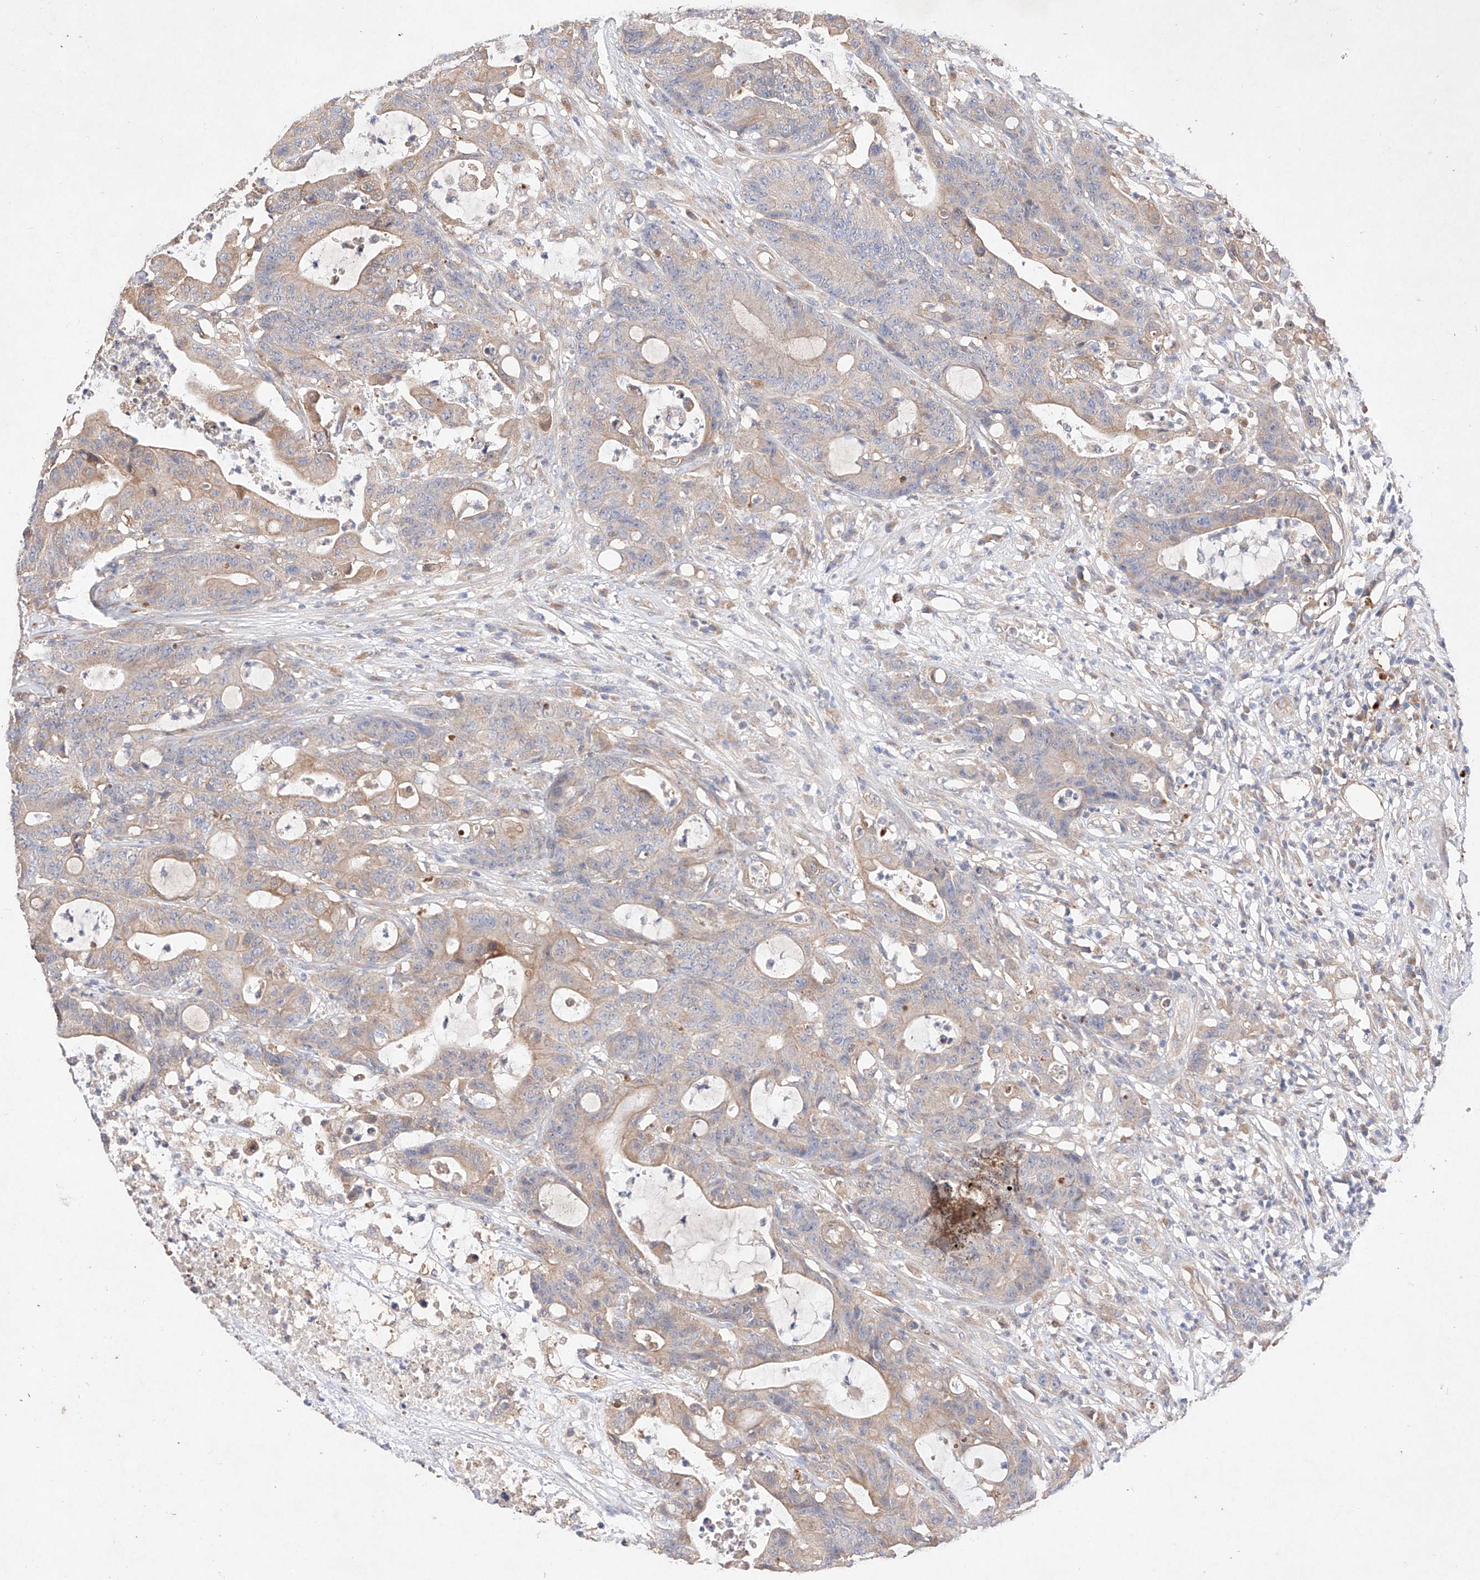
{"staining": {"intensity": "weak", "quantity": "<25%", "location": "cytoplasmic/membranous"}, "tissue": "colorectal cancer", "cell_type": "Tumor cells", "image_type": "cancer", "snomed": [{"axis": "morphology", "description": "Adenocarcinoma, NOS"}, {"axis": "topography", "description": "Colon"}], "caption": "Immunohistochemistry (IHC) histopathology image of human colorectal cancer stained for a protein (brown), which displays no expression in tumor cells.", "gene": "C6orf62", "patient": {"sex": "female", "age": 84}}